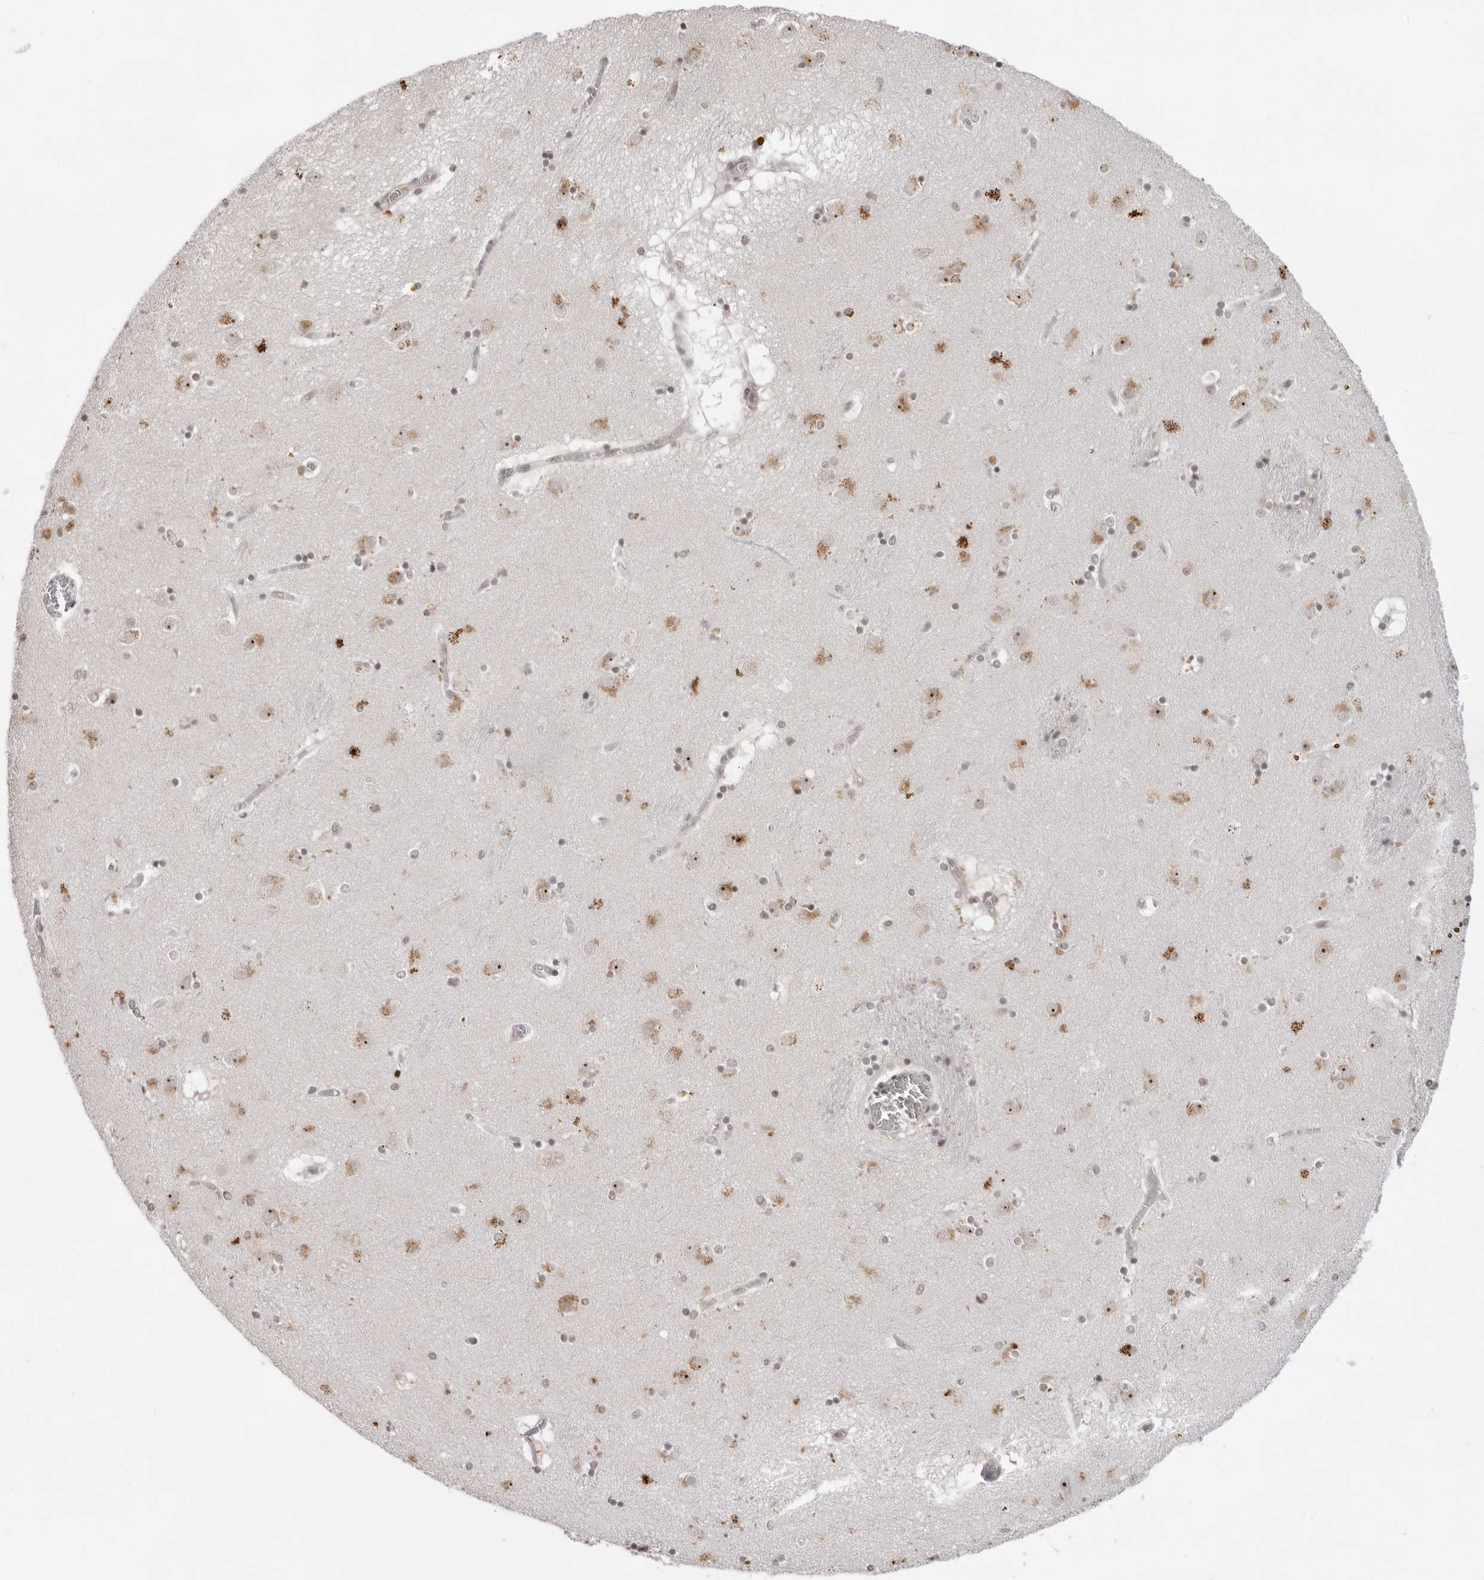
{"staining": {"intensity": "weak", "quantity": ">75%", "location": "nuclear"}, "tissue": "caudate", "cell_type": "Glial cells", "image_type": "normal", "snomed": [{"axis": "morphology", "description": "Normal tissue, NOS"}, {"axis": "topography", "description": "Lateral ventricle wall"}], "caption": "The micrograph displays immunohistochemical staining of normal caudate. There is weak nuclear positivity is seen in approximately >75% of glial cells.", "gene": "EXOSC10", "patient": {"sex": "male", "age": 70}}